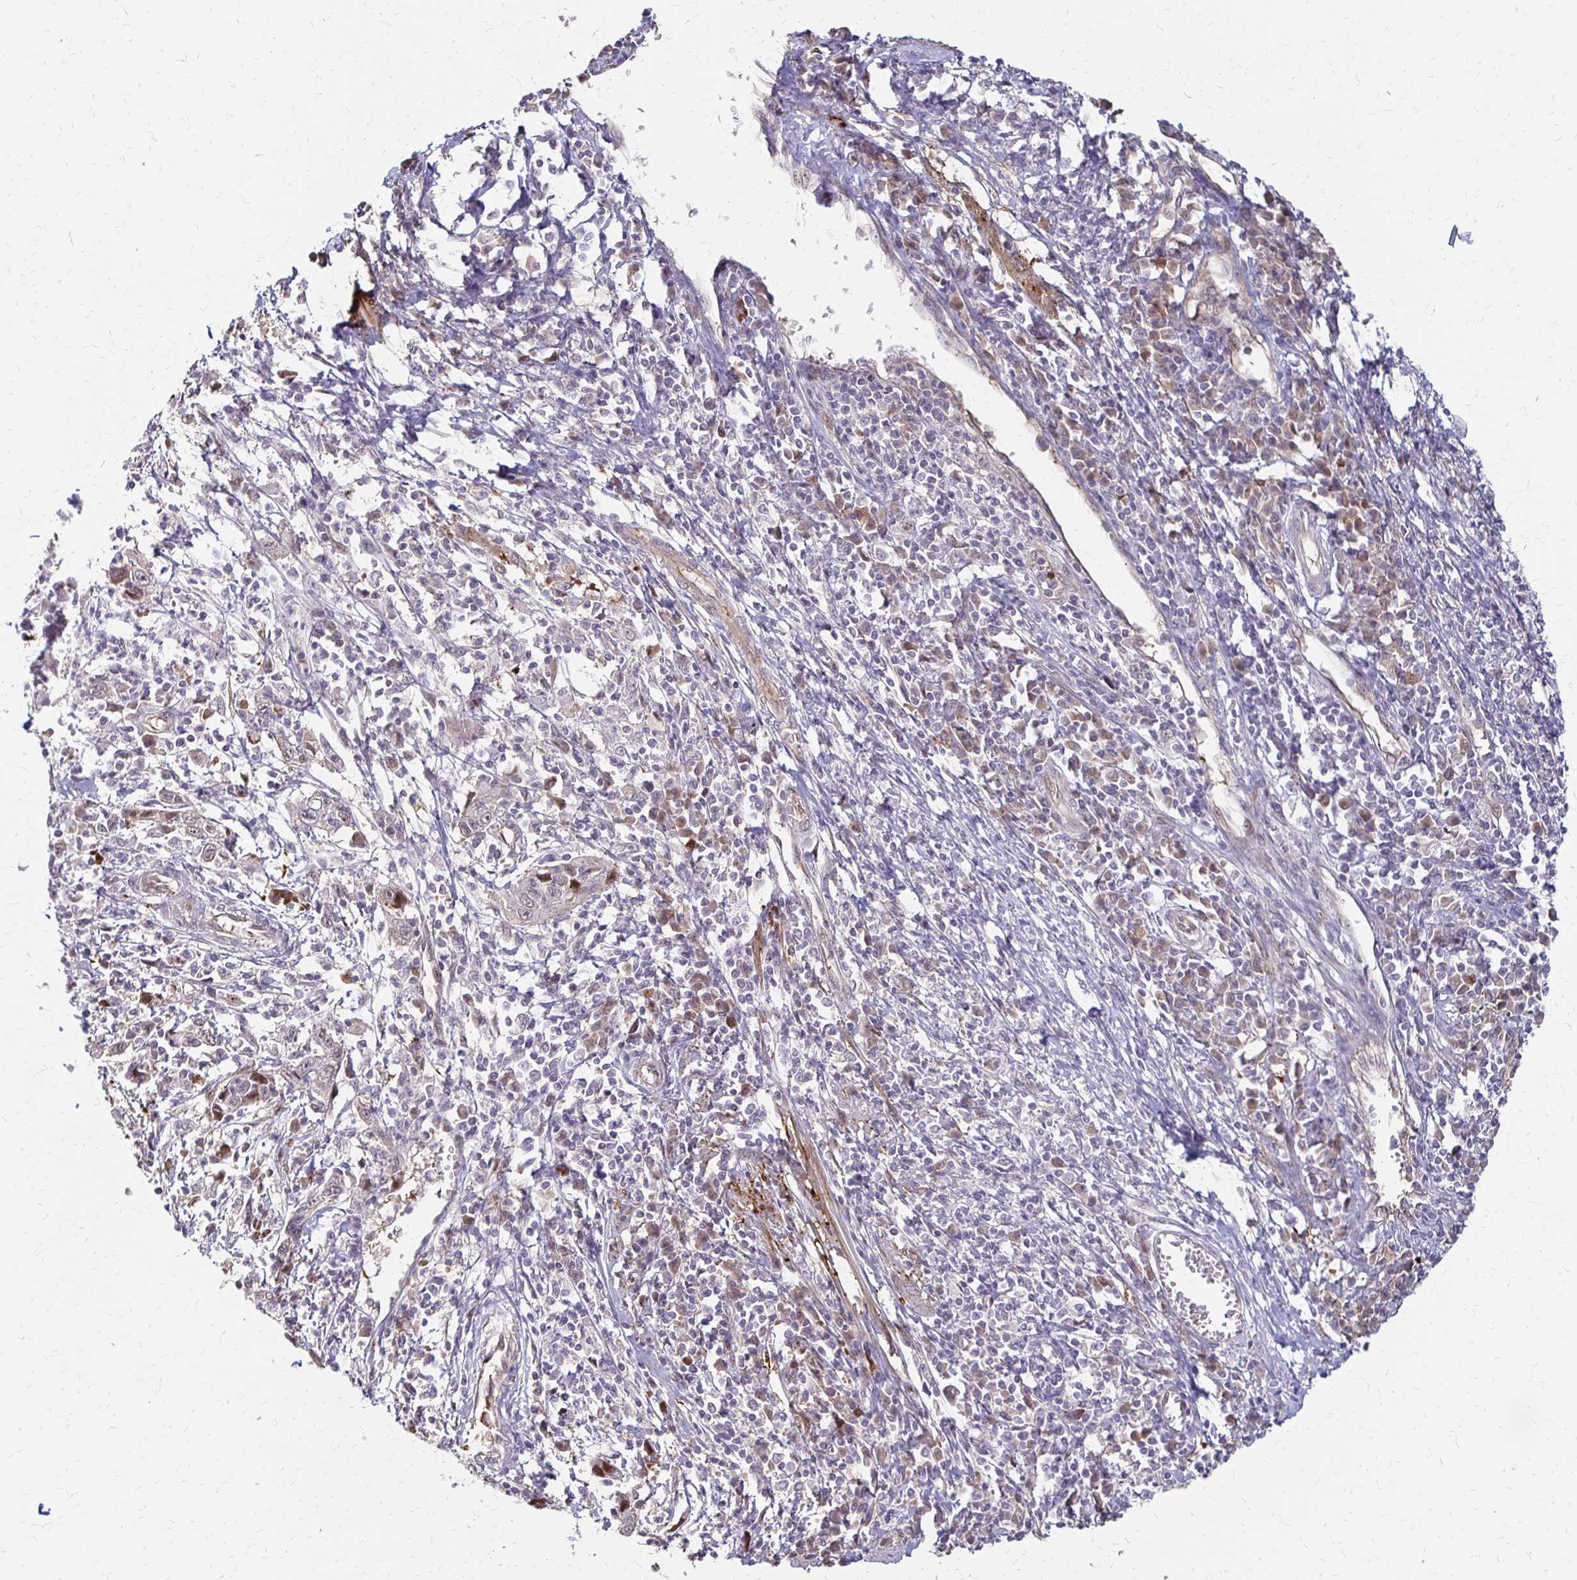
{"staining": {"intensity": "weak", "quantity": "<25%", "location": "cytoplasmic/membranous,nuclear"}, "tissue": "cervical cancer", "cell_type": "Tumor cells", "image_type": "cancer", "snomed": [{"axis": "morphology", "description": "Squamous cell carcinoma, NOS"}, {"axis": "topography", "description": "Cervix"}], "caption": "A high-resolution histopathology image shows immunohistochemistry (IHC) staining of squamous cell carcinoma (cervical), which displays no significant staining in tumor cells. The staining is performed using DAB (3,3'-diaminobenzidine) brown chromogen with nuclei counter-stained in using hematoxylin.", "gene": "CFL2", "patient": {"sex": "female", "age": 46}}